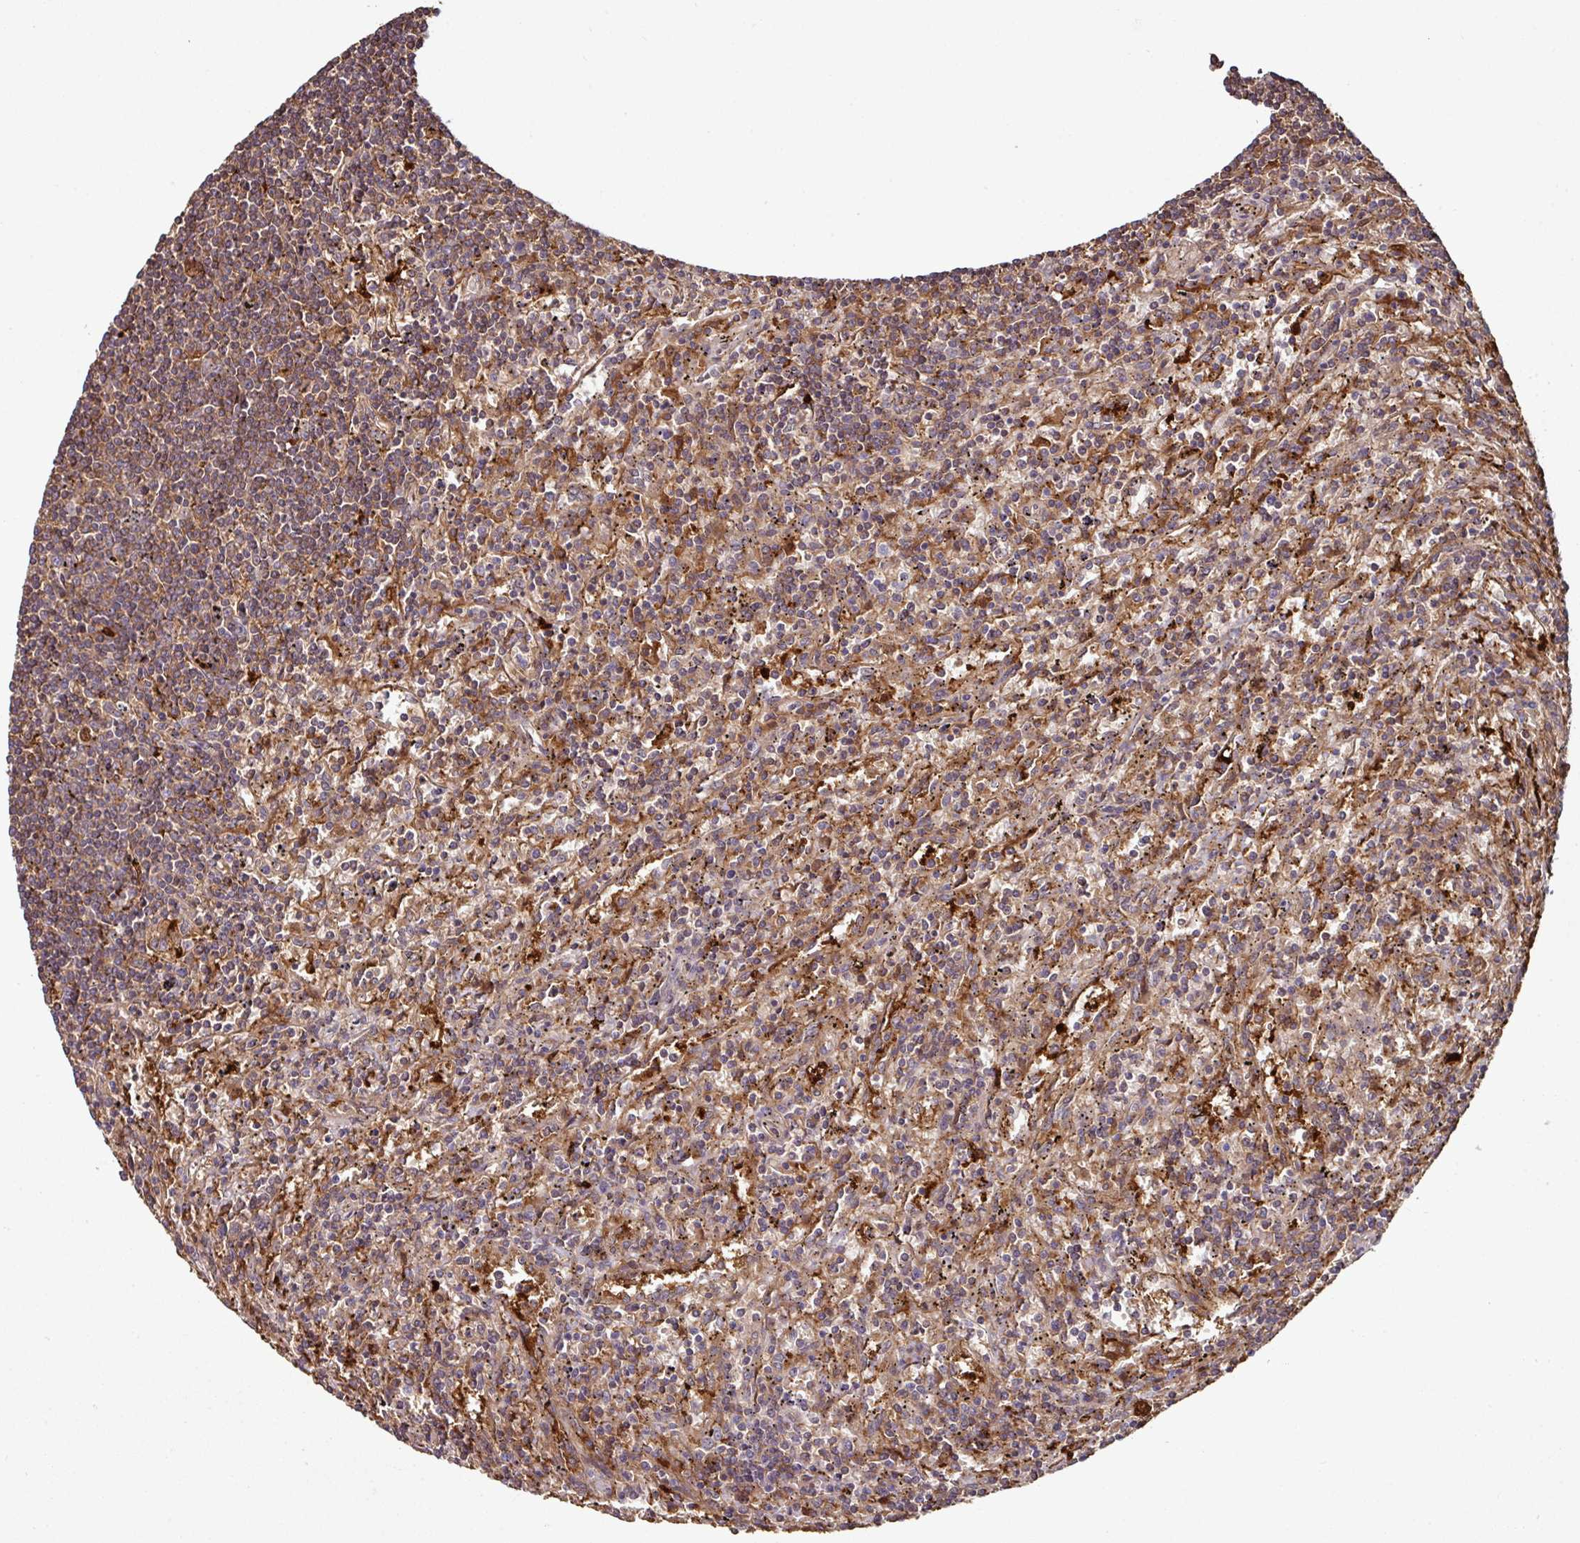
{"staining": {"intensity": "moderate", "quantity": "25%-75%", "location": "cytoplasmic/membranous"}, "tissue": "lymphoma", "cell_type": "Tumor cells", "image_type": "cancer", "snomed": [{"axis": "morphology", "description": "Malignant lymphoma, non-Hodgkin's type, Low grade"}, {"axis": "topography", "description": "Spleen"}], "caption": "A high-resolution micrograph shows immunohistochemistry (IHC) staining of low-grade malignant lymphoma, non-Hodgkin's type, which displays moderate cytoplasmic/membranous staining in about 25%-75% of tumor cells.", "gene": "GNPDA1", "patient": {"sex": "male", "age": 76}}